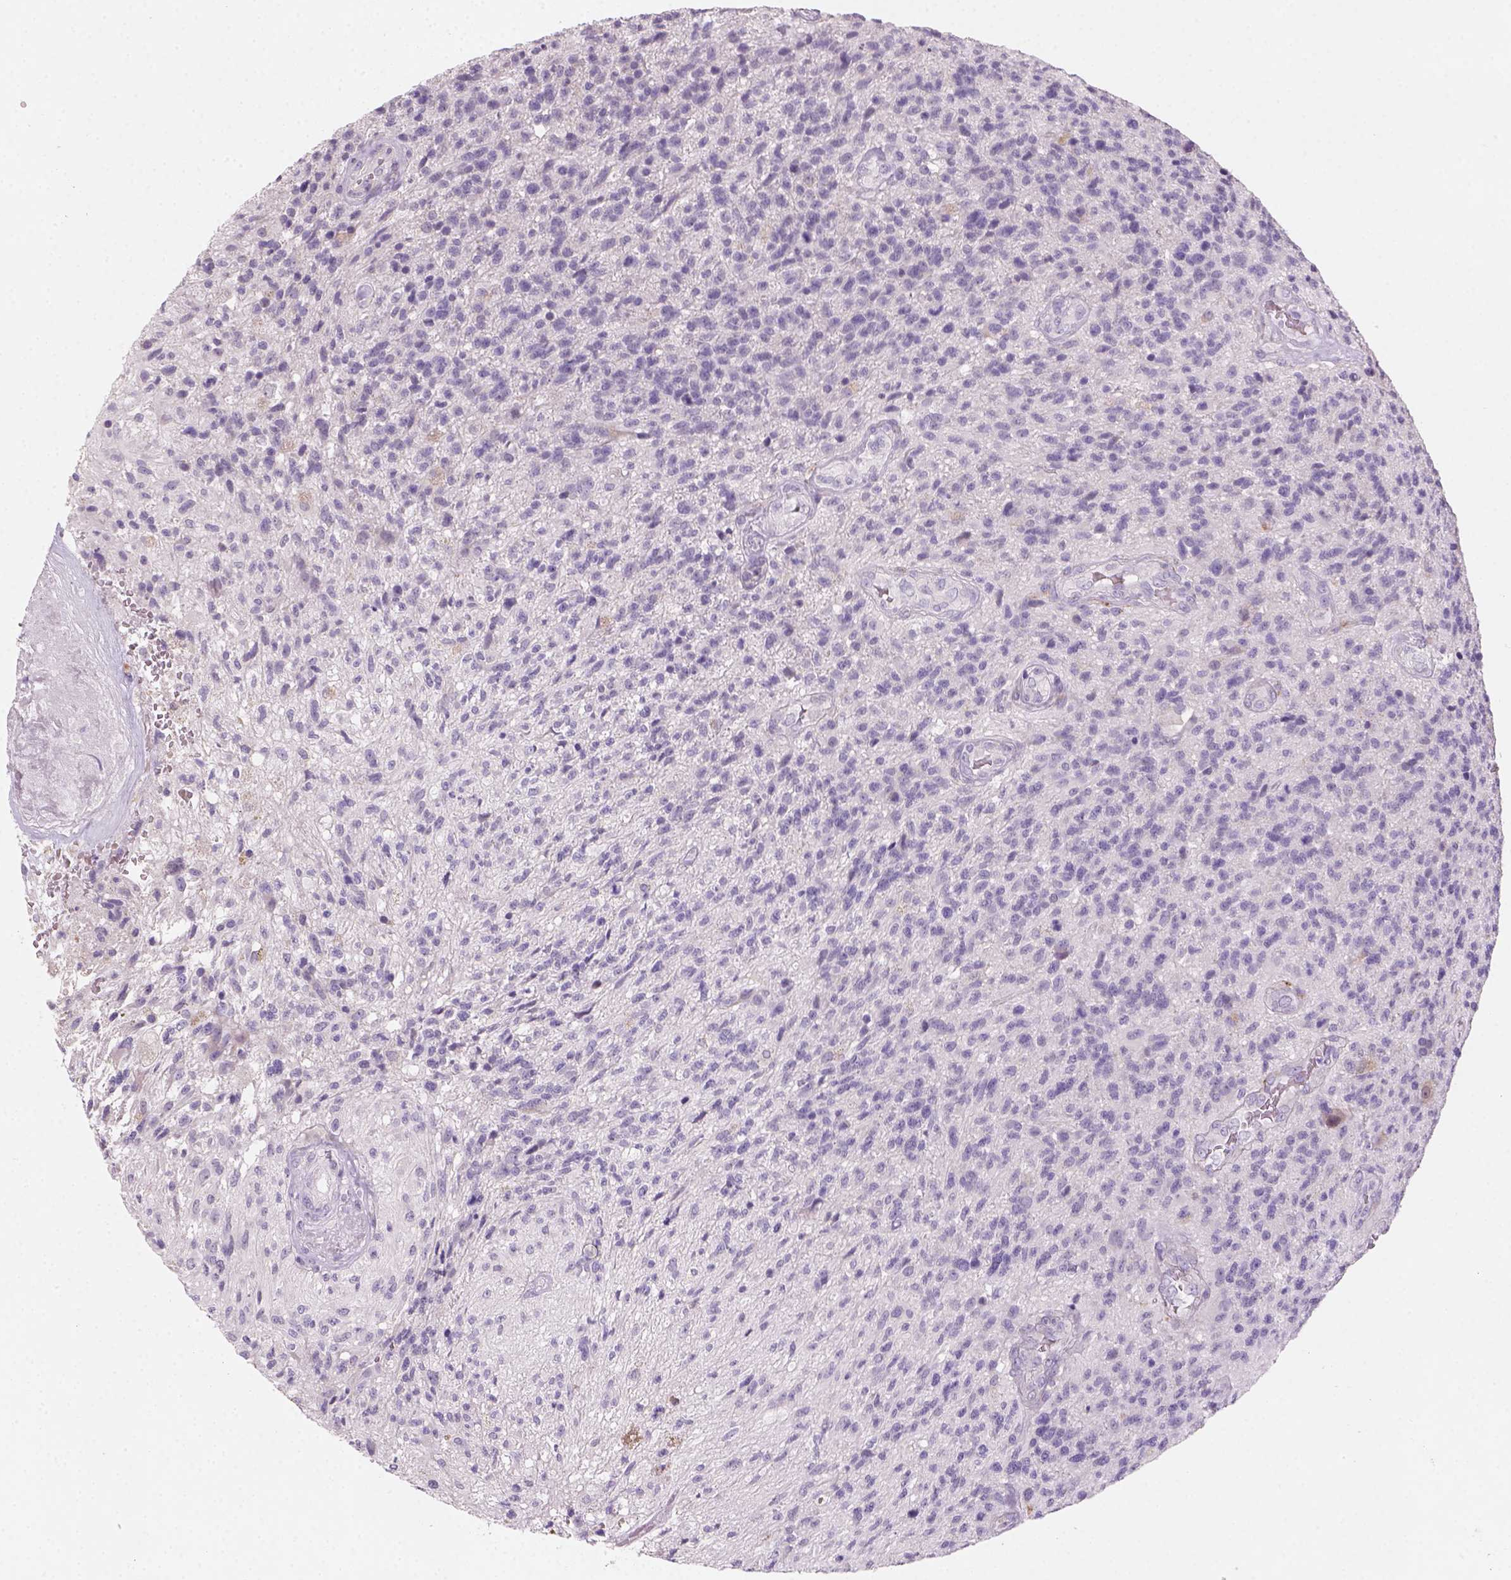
{"staining": {"intensity": "negative", "quantity": "none", "location": "none"}, "tissue": "glioma", "cell_type": "Tumor cells", "image_type": "cancer", "snomed": [{"axis": "morphology", "description": "Glioma, malignant, High grade"}, {"axis": "topography", "description": "Brain"}], "caption": "IHC photomicrograph of neoplastic tissue: glioma stained with DAB exhibits no significant protein expression in tumor cells.", "gene": "ZMAT4", "patient": {"sex": "male", "age": 56}}